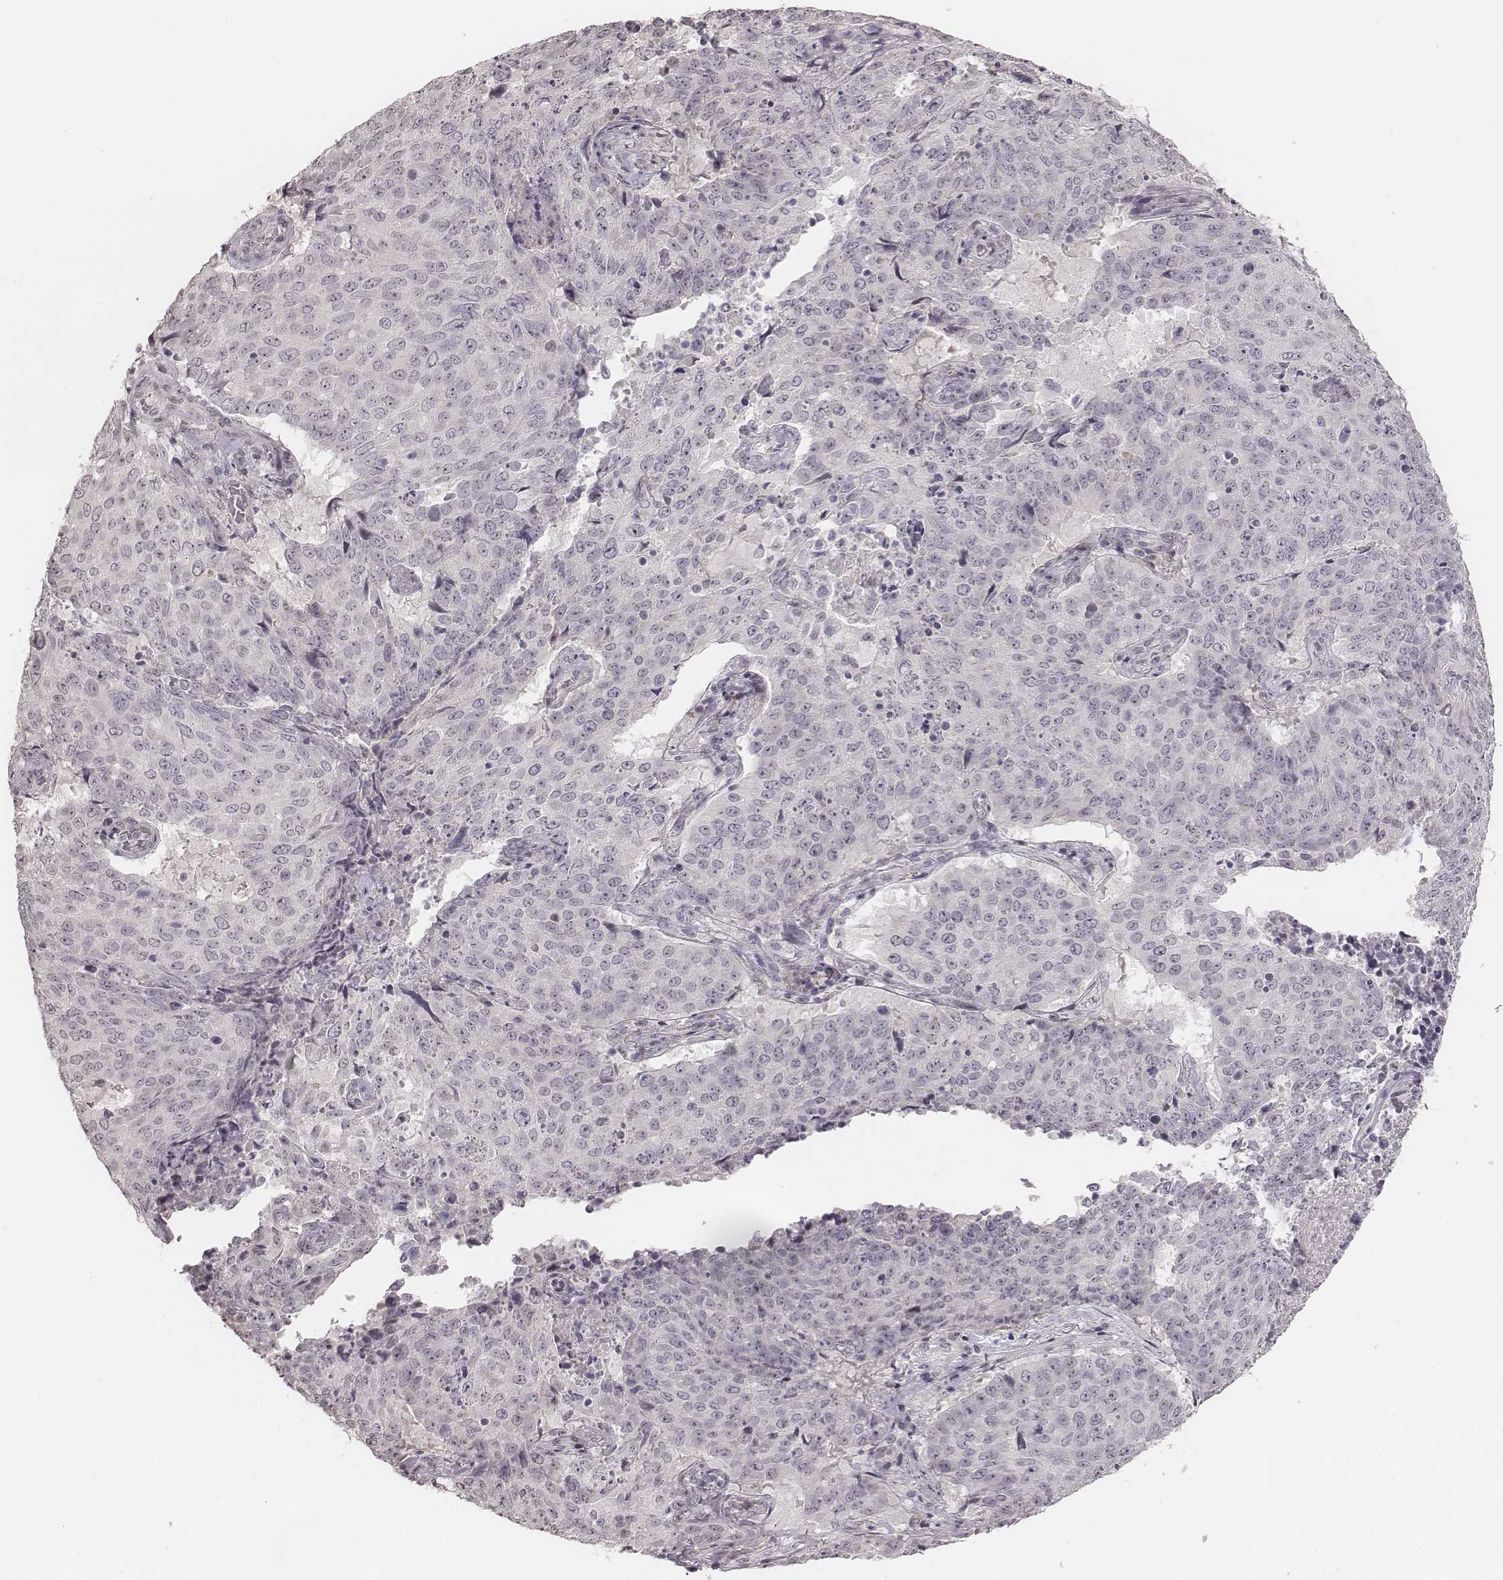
{"staining": {"intensity": "negative", "quantity": "none", "location": "none"}, "tissue": "lung cancer", "cell_type": "Tumor cells", "image_type": "cancer", "snomed": [{"axis": "morphology", "description": "Normal tissue, NOS"}, {"axis": "morphology", "description": "Squamous cell carcinoma, NOS"}, {"axis": "topography", "description": "Bronchus"}, {"axis": "topography", "description": "Lung"}], "caption": "A histopathology image of lung squamous cell carcinoma stained for a protein reveals no brown staining in tumor cells. Nuclei are stained in blue.", "gene": "RPGRIP1", "patient": {"sex": "male", "age": 64}}